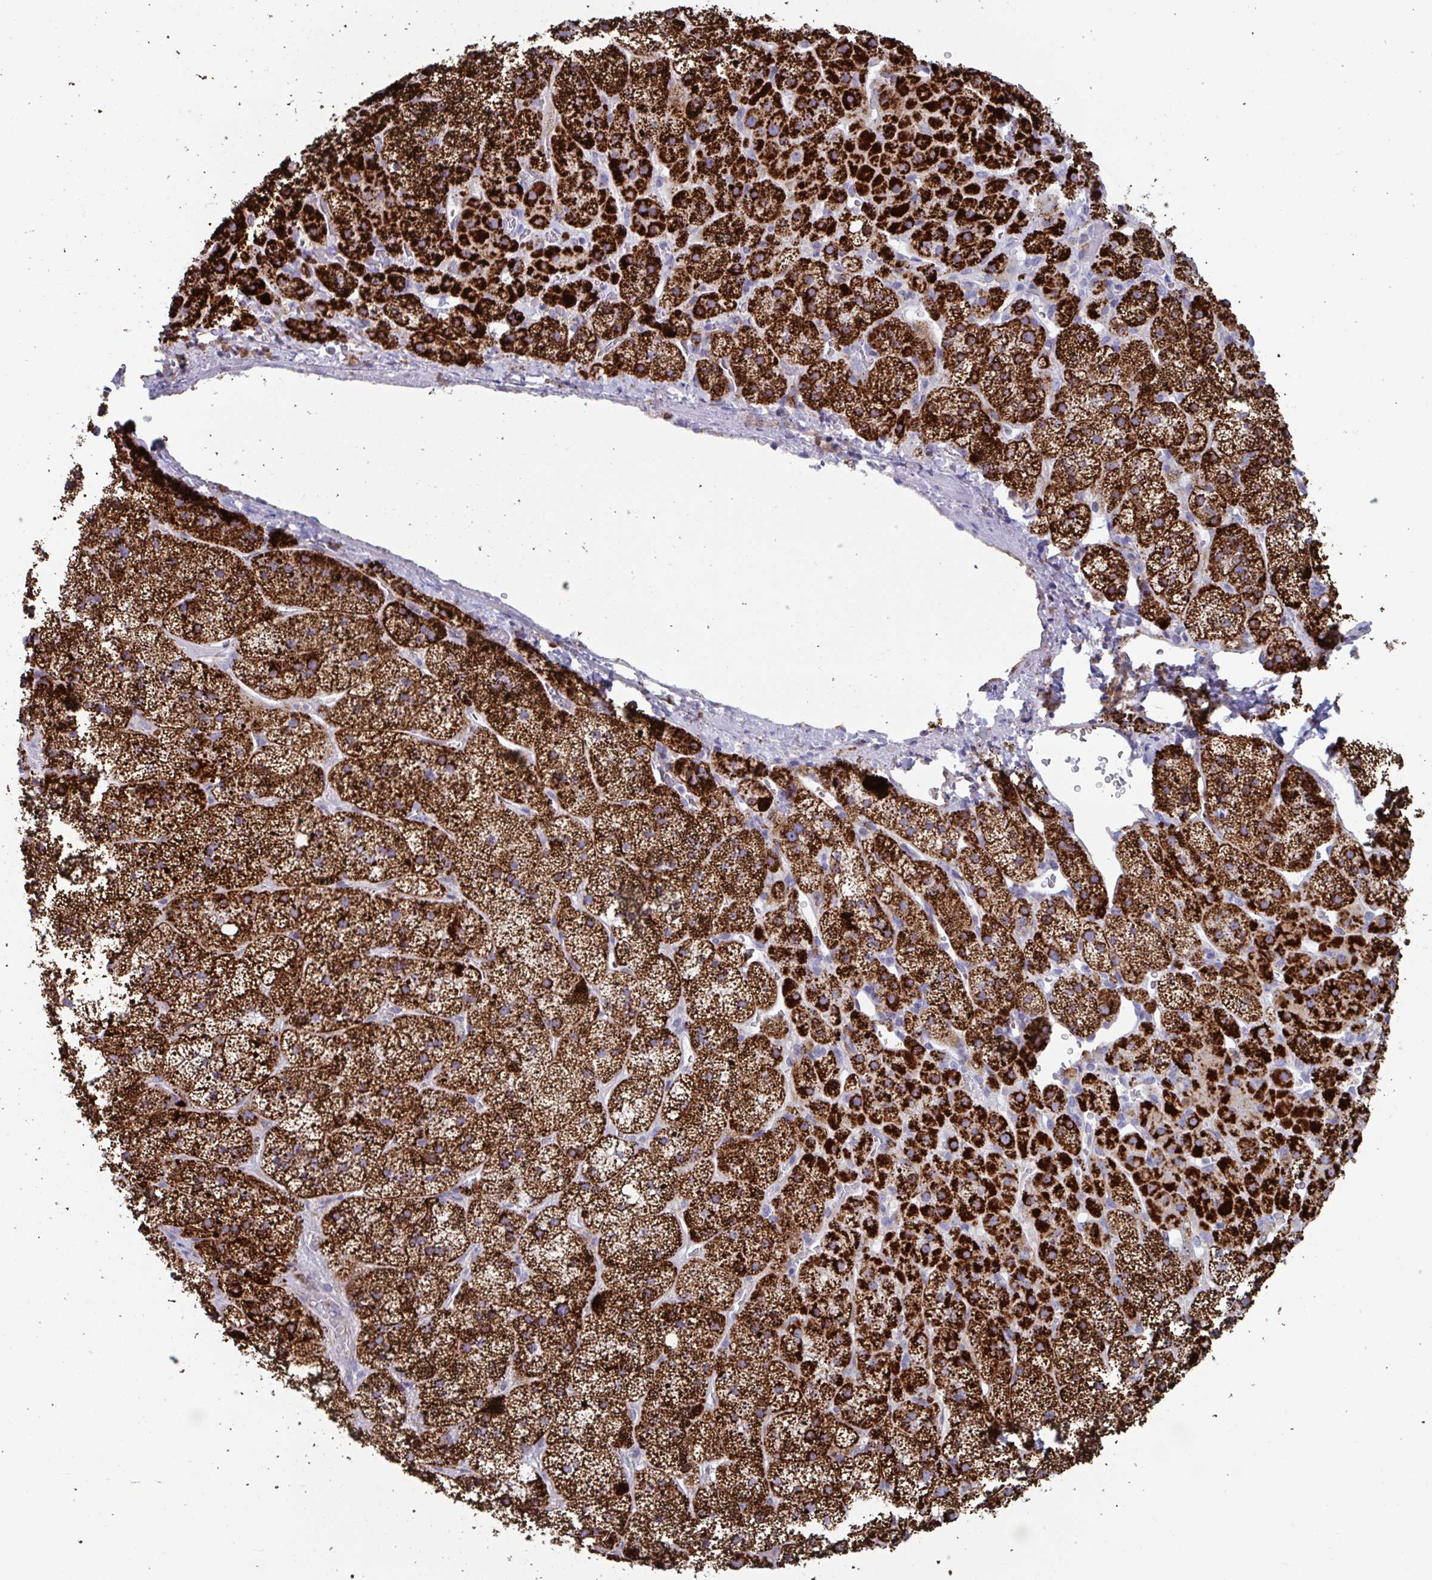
{"staining": {"intensity": "strong", "quantity": ">75%", "location": "cytoplasmic/membranous"}, "tissue": "adrenal gland", "cell_type": "Glandular cells", "image_type": "normal", "snomed": [{"axis": "morphology", "description": "Normal tissue, NOS"}, {"axis": "topography", "description": "Adrenal gland"}], "caption": "Immunohistochemical staining of benign human adrenal gland displays high levels of strong cytoplasmic/membranous positivity in approximately >75% of glandular cells. (Stains: DAB (3,3'-diaminobenzidine) in brown, nuclei in blue, Microscopy: brightfield microscopy at high magnification).", "gene": "BCAT2", "patient": {"sex": "male", "age": 57}}